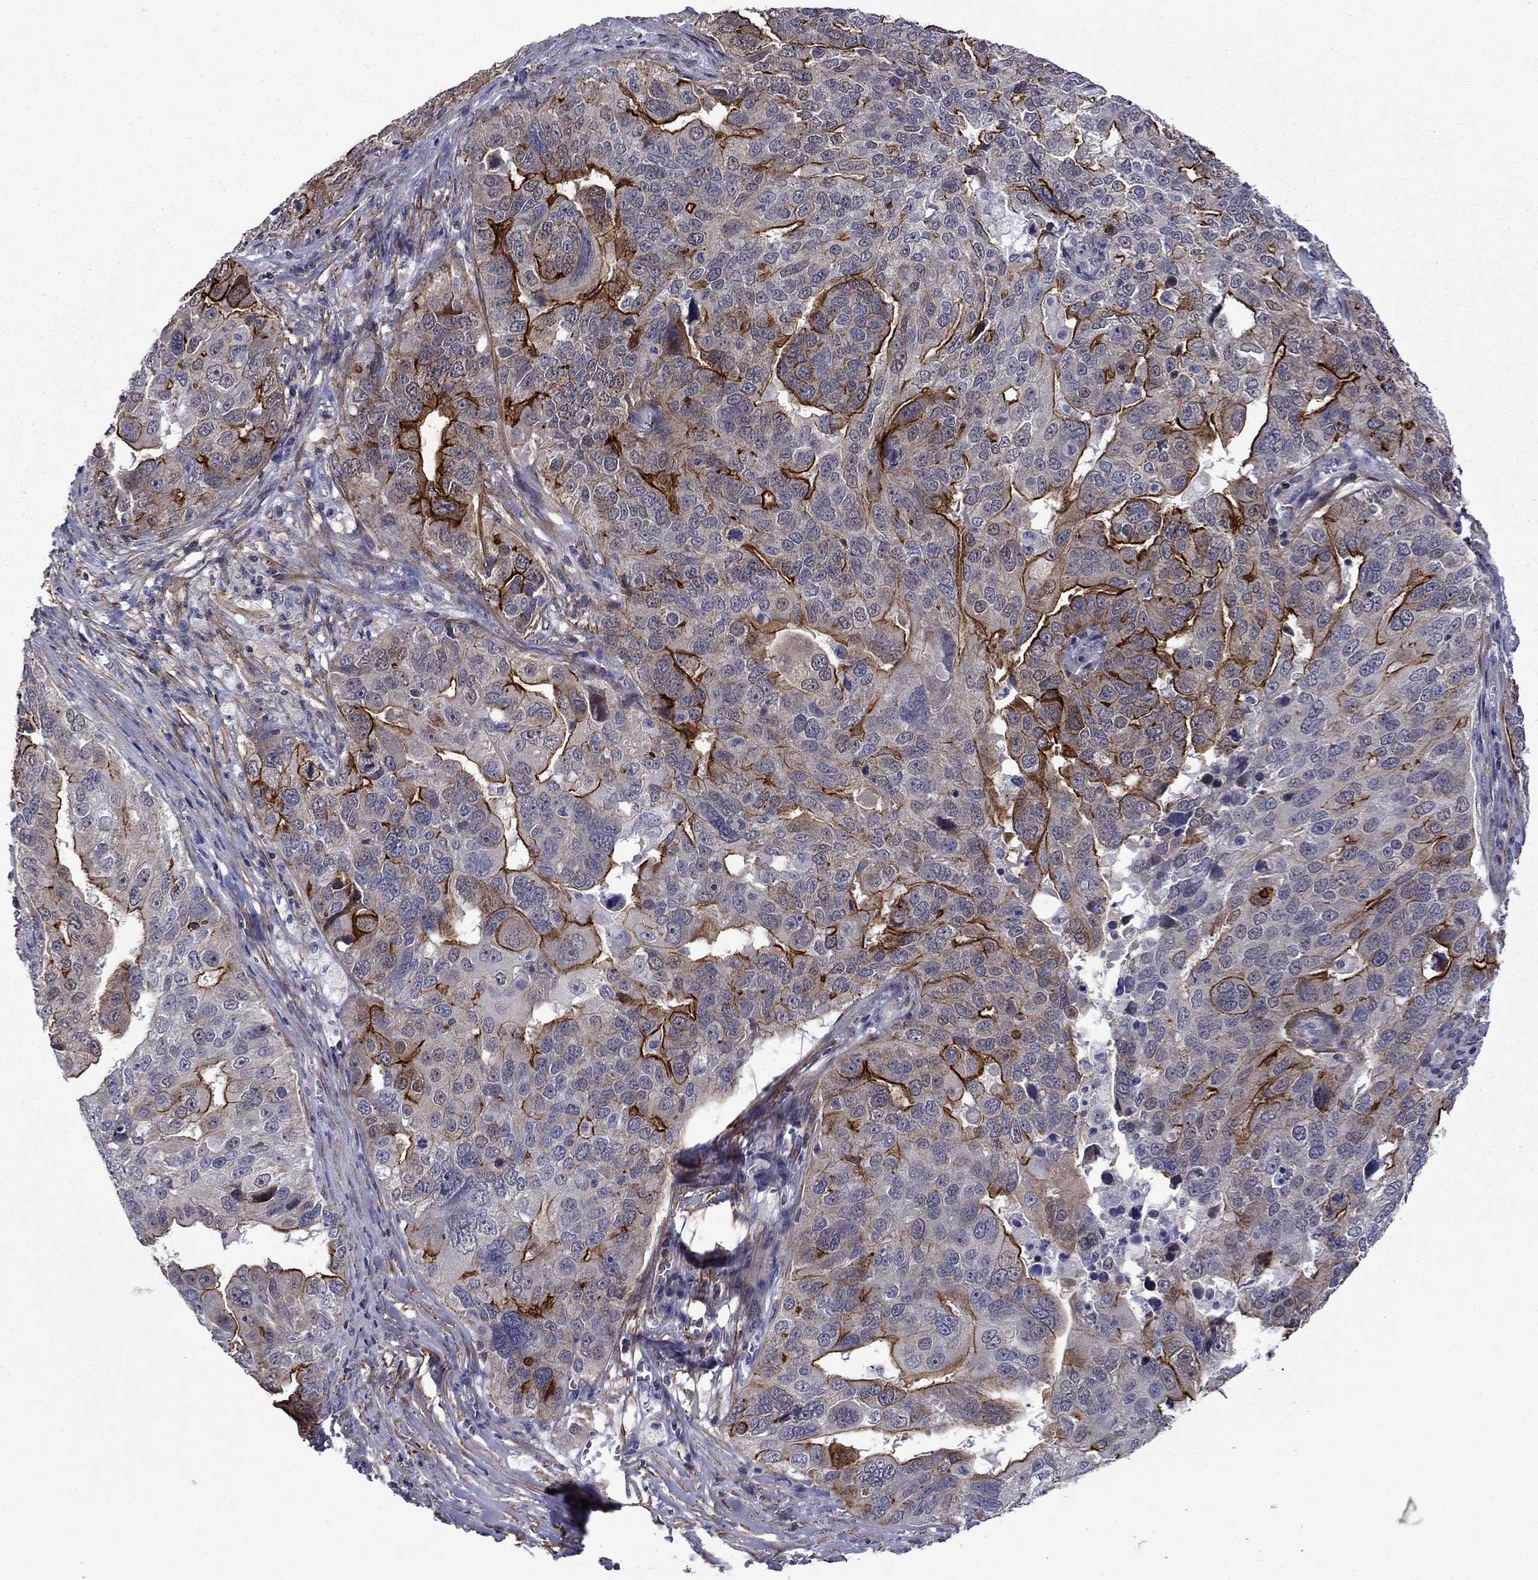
{"staining": {"intensity": "strong", "quantity": "25%-75%", "location": "cytoplasmic/membranous"}, "tissue": "ovarian cancer", "cell_type": "Tumor cells", "image_type": "cancer", "snomed": [{"axis": "morphology", "description": "Carcinoma, endometroid"}, {"axis": "topography", "description": "Soft tissue"}, {"axis": "topography", "description": "Ovary"}], "caption": "IHC of human ovarian cancer displays high levels of strong cytoplasmic/membranous staining in about 25%-75% of tumor cells.", "gene": "LMO7", "patient": {"sex": "female", "age": 52}}